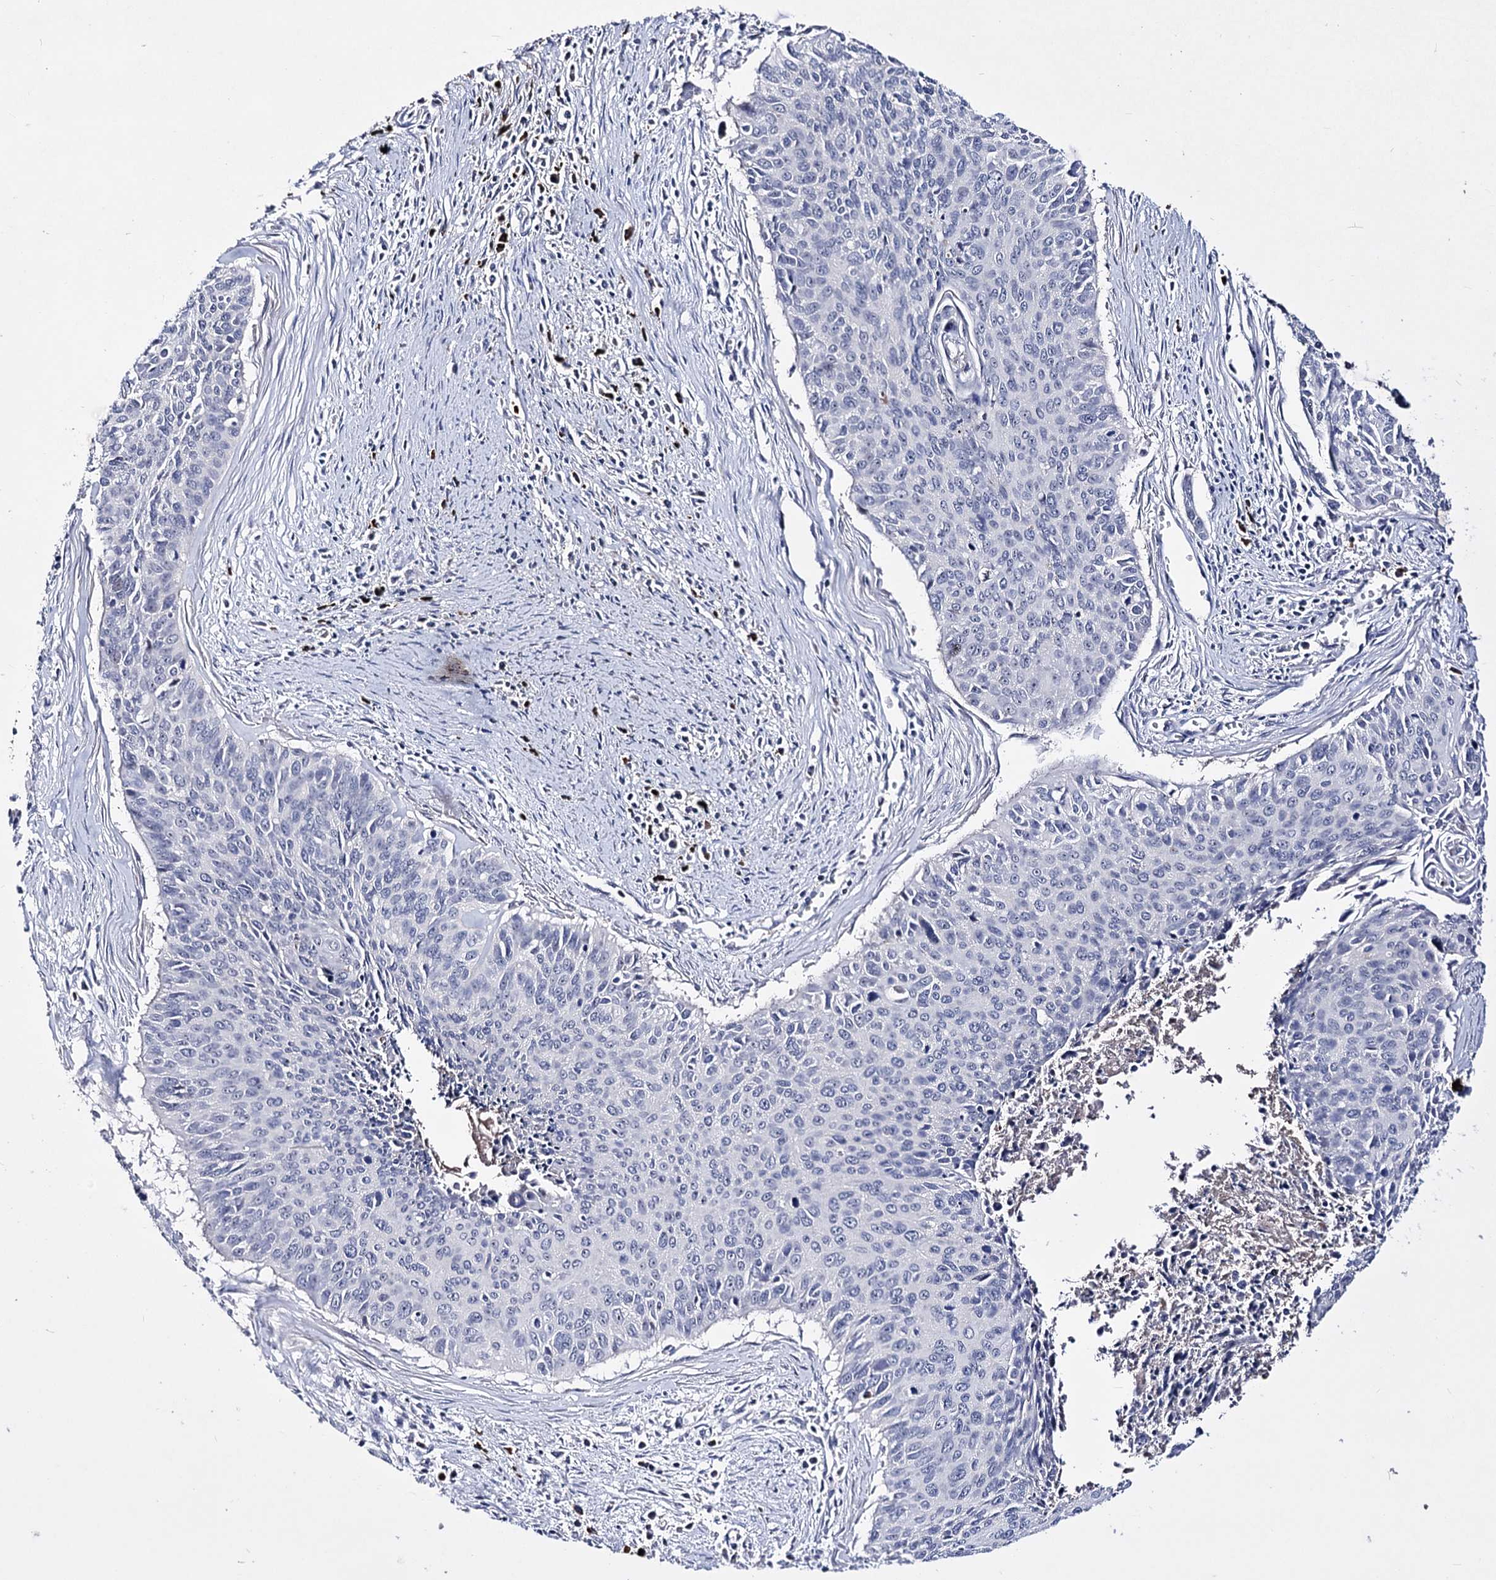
{"staining": {"intensity": "negative", "quantity": "none", "location": "none"}, "tissue": "cervical cancer", "cell_type": "Tumor cells", "image_type": "cancer", "snomed": [{"axis": "morphology", "description": "Squamous cell carcinoma, NOS"}, {"axis": "topography", "description": "Cervix"}], "caption": "Protein analysis of squamous cell carcinoma (cervical) exhibits no significant expression in tumor cells. Nuclei are stained in blue.", "gene": "PCGF5", "patient": {"sex": "female", "age": 55}}